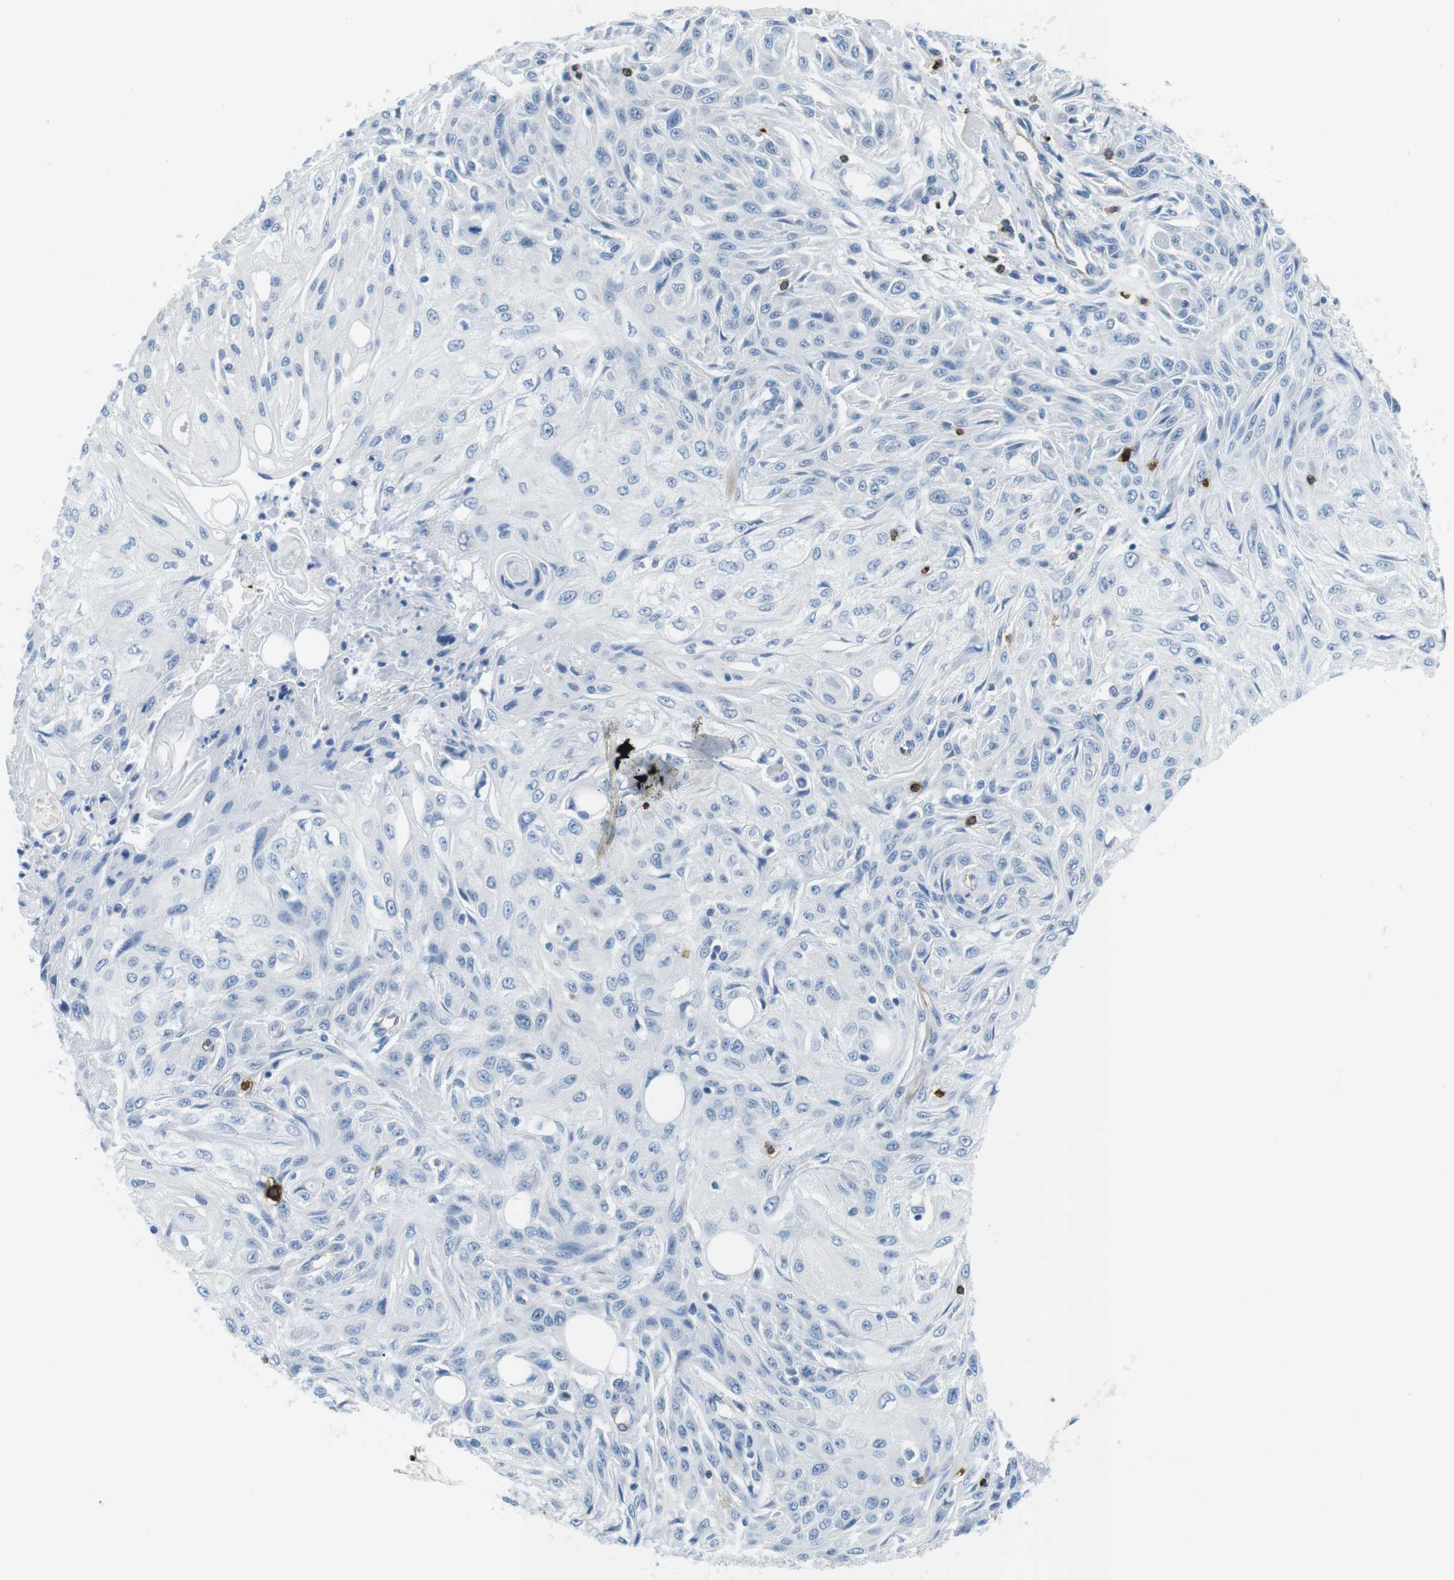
{"staining": {"intensity": "negative", "quantity": "none", "location": "none"}, "tissue": "skin cancer", "cell_type": "Tumor cells", "image_type": "cancer", "snomed": [{"axis": "morphology", "description": "Squamous cell carcinoma, NOS"}, {"axis": "topography", "description": "Skin"}], "caption": "A high-resolution micrograph shows IHC staining of skin cancer (squamous cell carcinoma), which shows no significant positivity in tumor cells.", "gene": "TNFRSF4", "patient": {"sex": "male", "age": 75}}